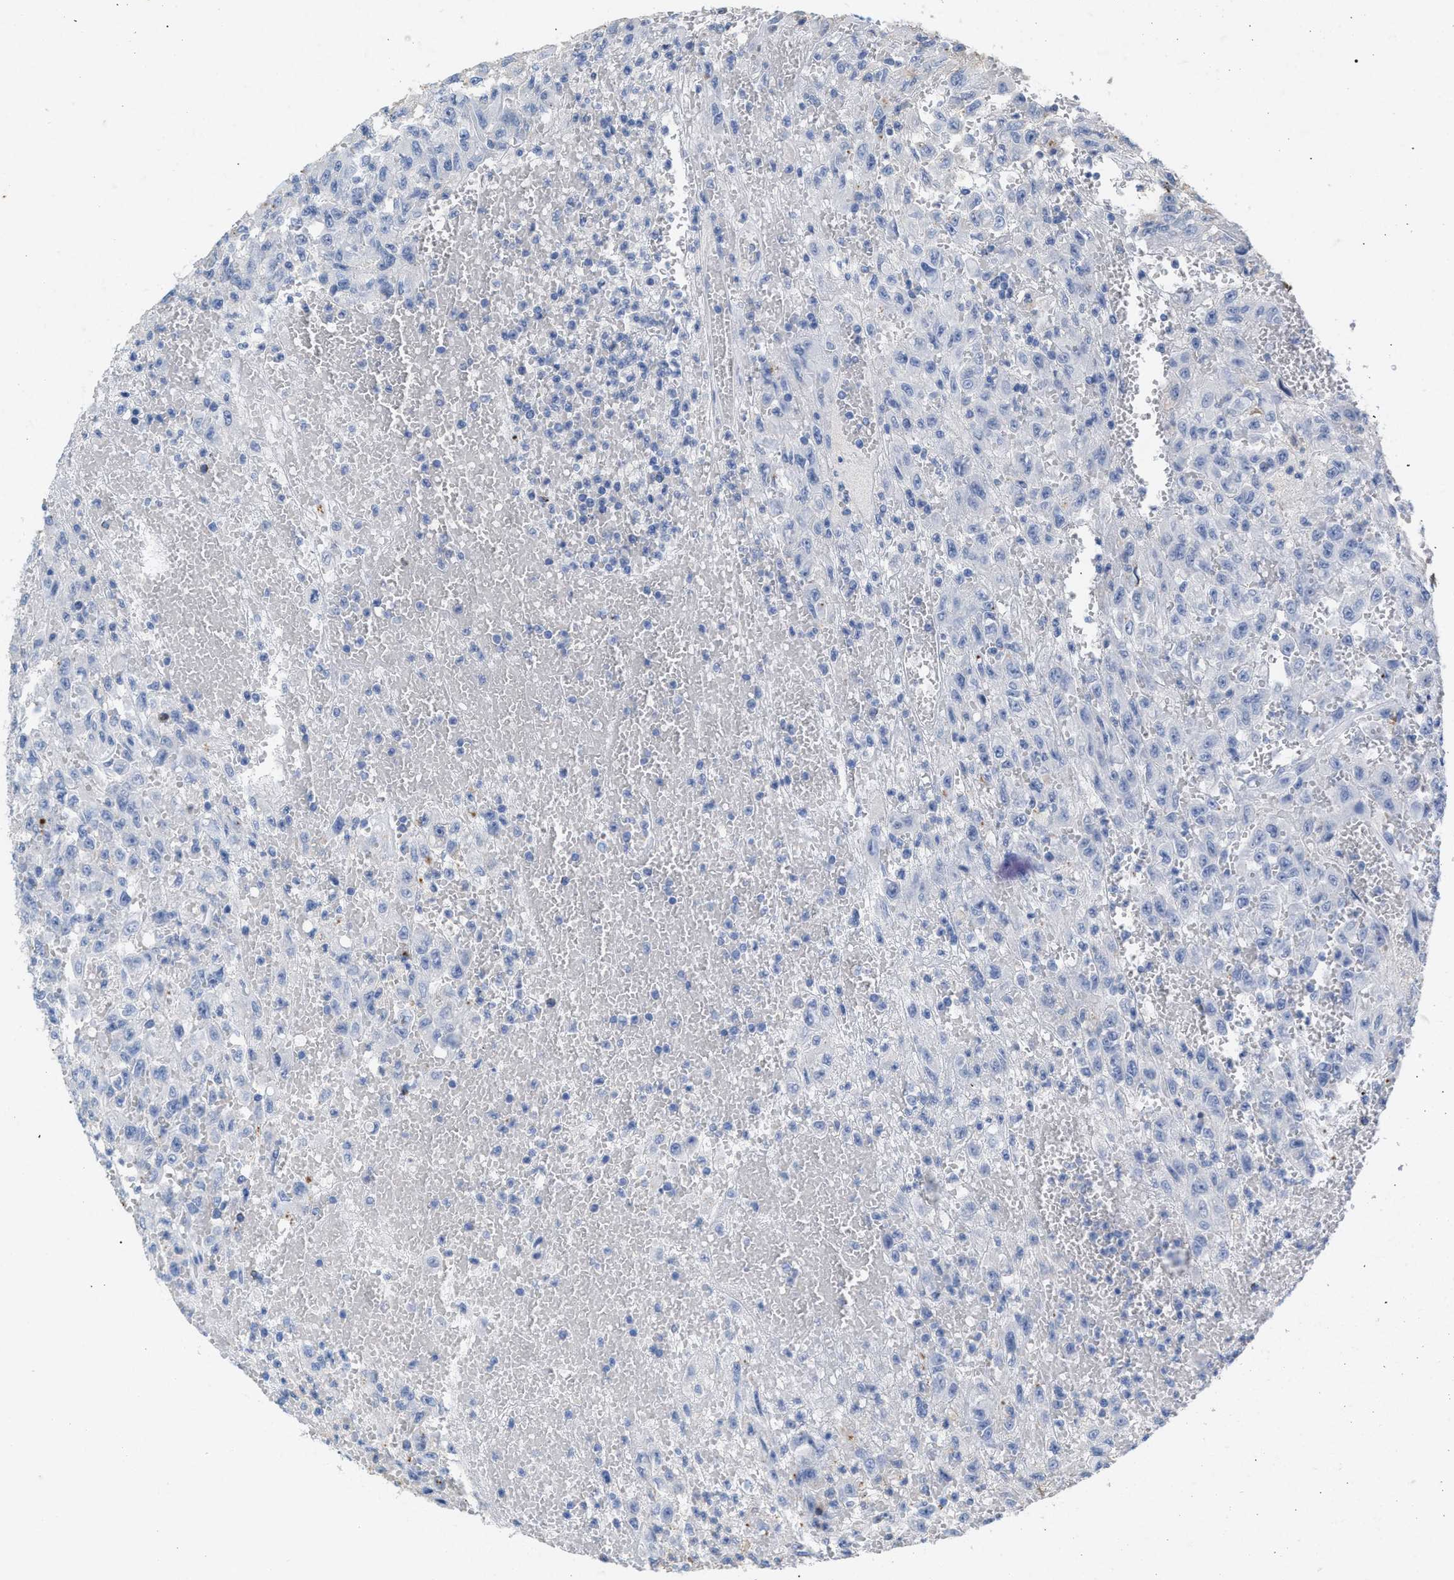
{"staining": {"intensity": "negative", "quantity": "none", "location": "none"}, "tissue": "urothelial cancer", "cell_type": "Tumor cells", "image_type": "cancer", "snomed": [{"axis": "morphology", "description": "Urothelial carcinoma, High grade"}, {"axis": "topography", "description": "Urinary bladder"}], "caption": "Image shows no significant protein staining in tumor cells of urothelial cancer.", "gene": "APOH", "patient": {"sex": "male", "age": 46}}